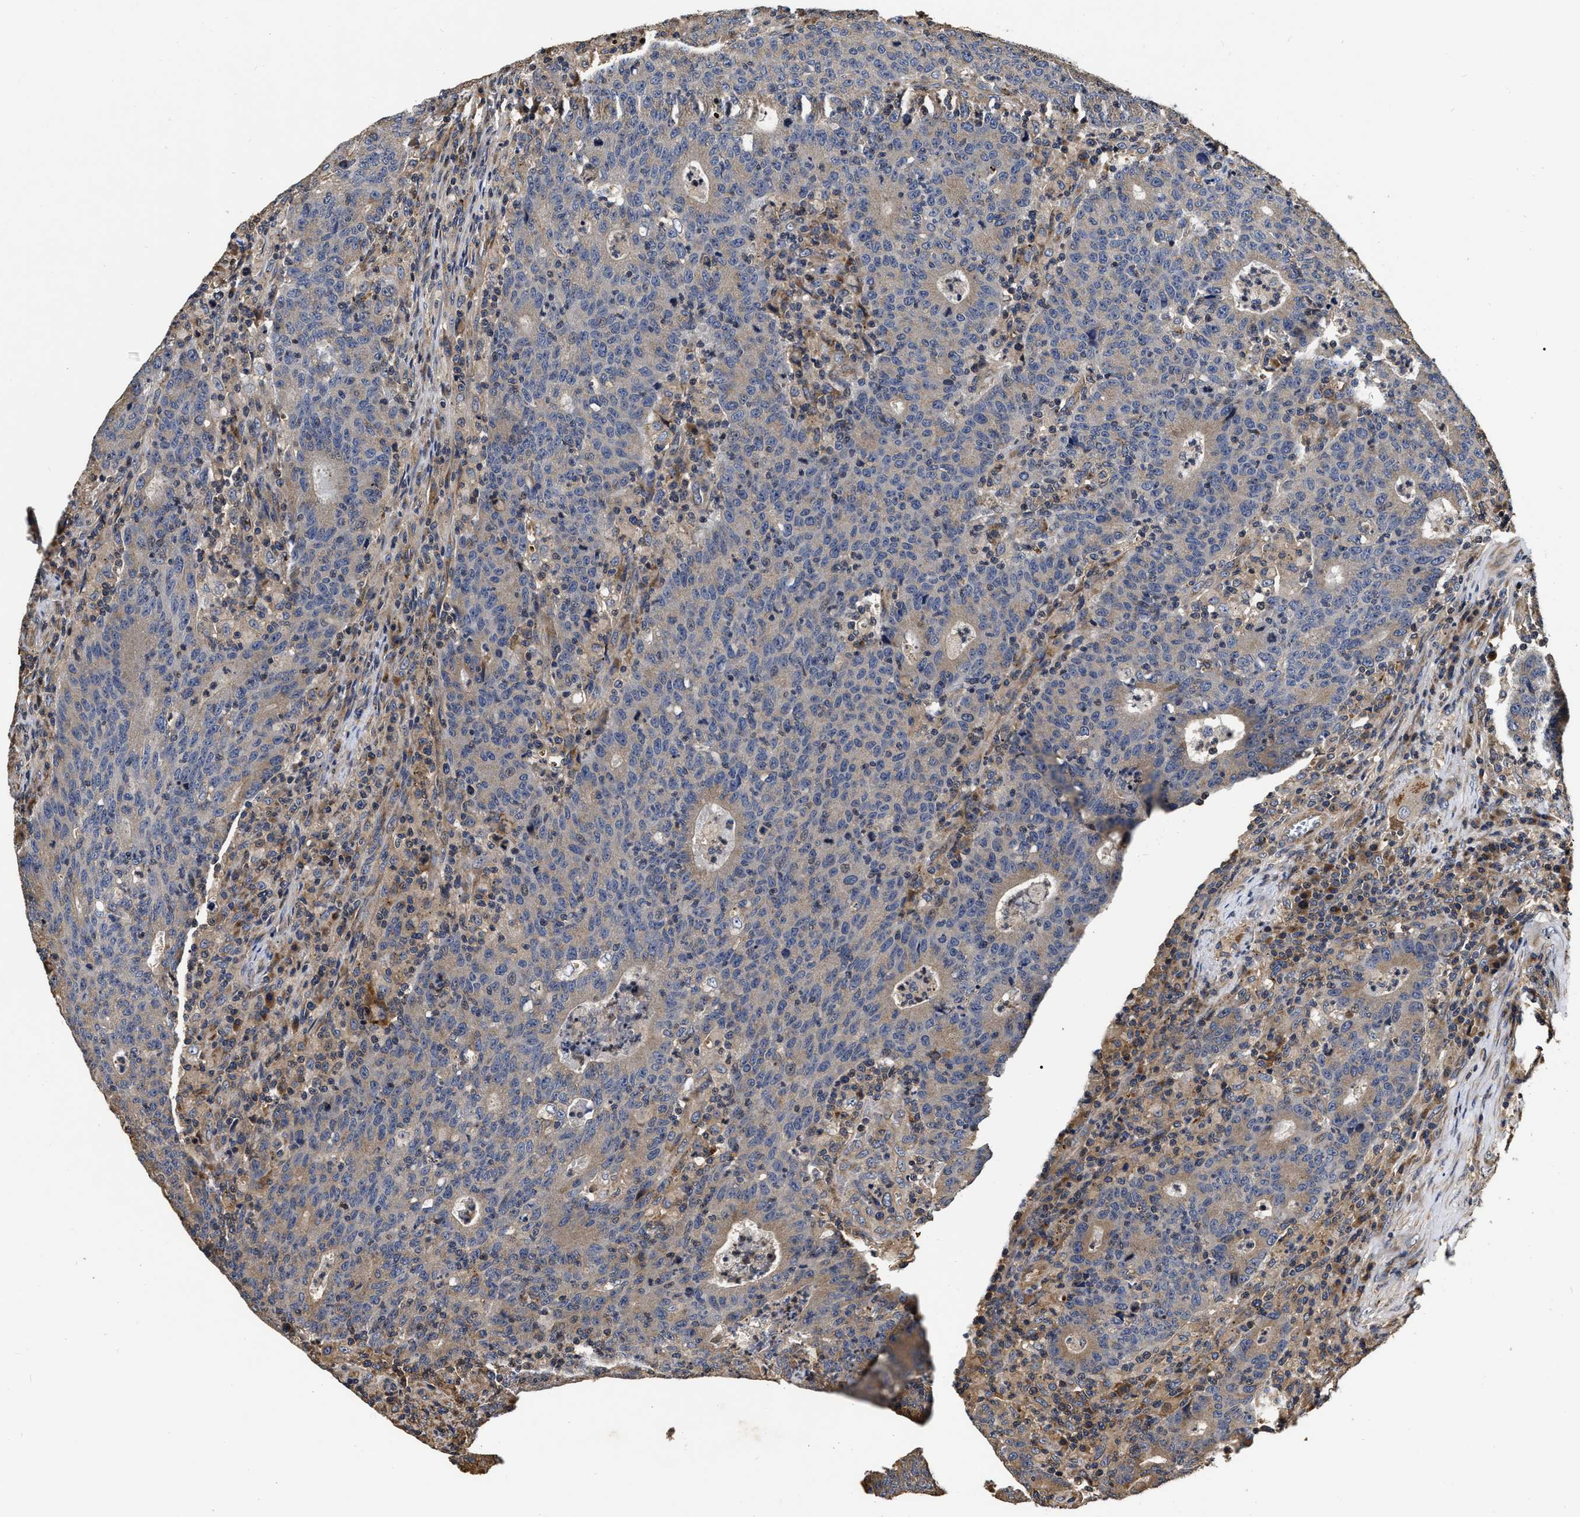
{"staining": {"intensity": "weak", "quantity": "<25%", "location": "cytoplasmic/membranous"}, "tissue": "colorectal cancer", "cell_type": "Tumor cells", "image_type": "cancer", "snomed": [{"axis": "morphology", "description": "Adenocarcinoma, NOS"}, {"axis": "topography", "description": "Colon"}], "caption": "A high-resolution micrograph shows immunohistochemistry staining of colorectal cancer, which shows no significant positivity in tumor cells.", "gene": "ABCG8", "patient": {"sex": "female", "age": 75}}